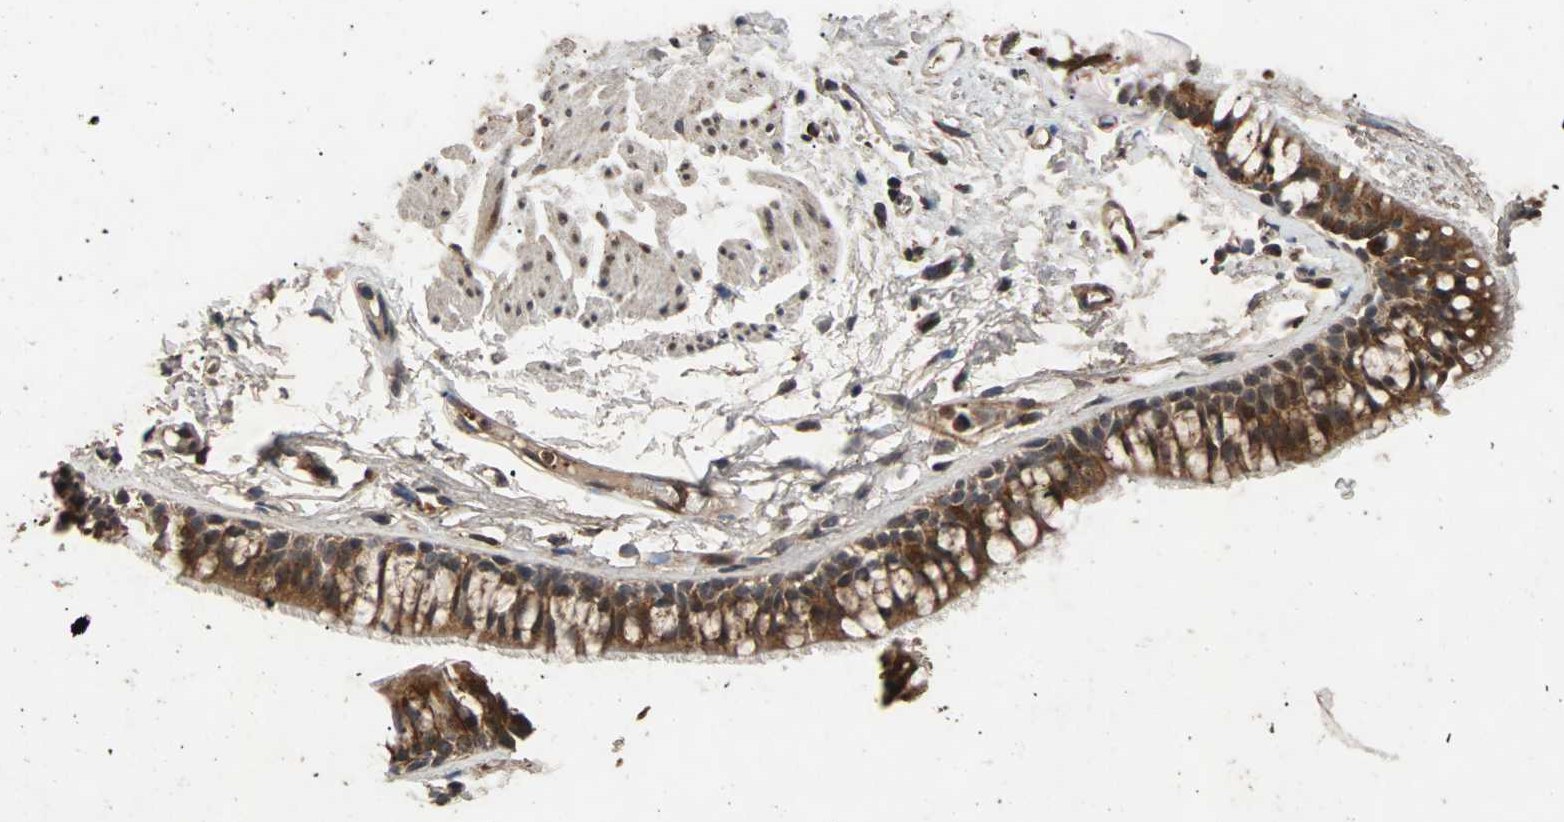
{"staining": {"intensity": "moderate", "quantity": ">75%", "location": "cytoplasmic/membranous"}, "tissue": "adipose tissue", "cell_type": "Adipocytes", "image_type": "normal", "snomed": [{"axis": "morphology", "description": "Normal tissue, NOS"}, {"axis": "topography", "description": "Cartilage tissue"}, {"axis": "topography", "description": "Bronchus"}], "caption": "Moderate cytoplasmic/membranous protein expression is appreciated in about >75% of adipocytes in adipose tissue.", "gene": "USP31", "patient": {"sex": "female", "age": 73}}